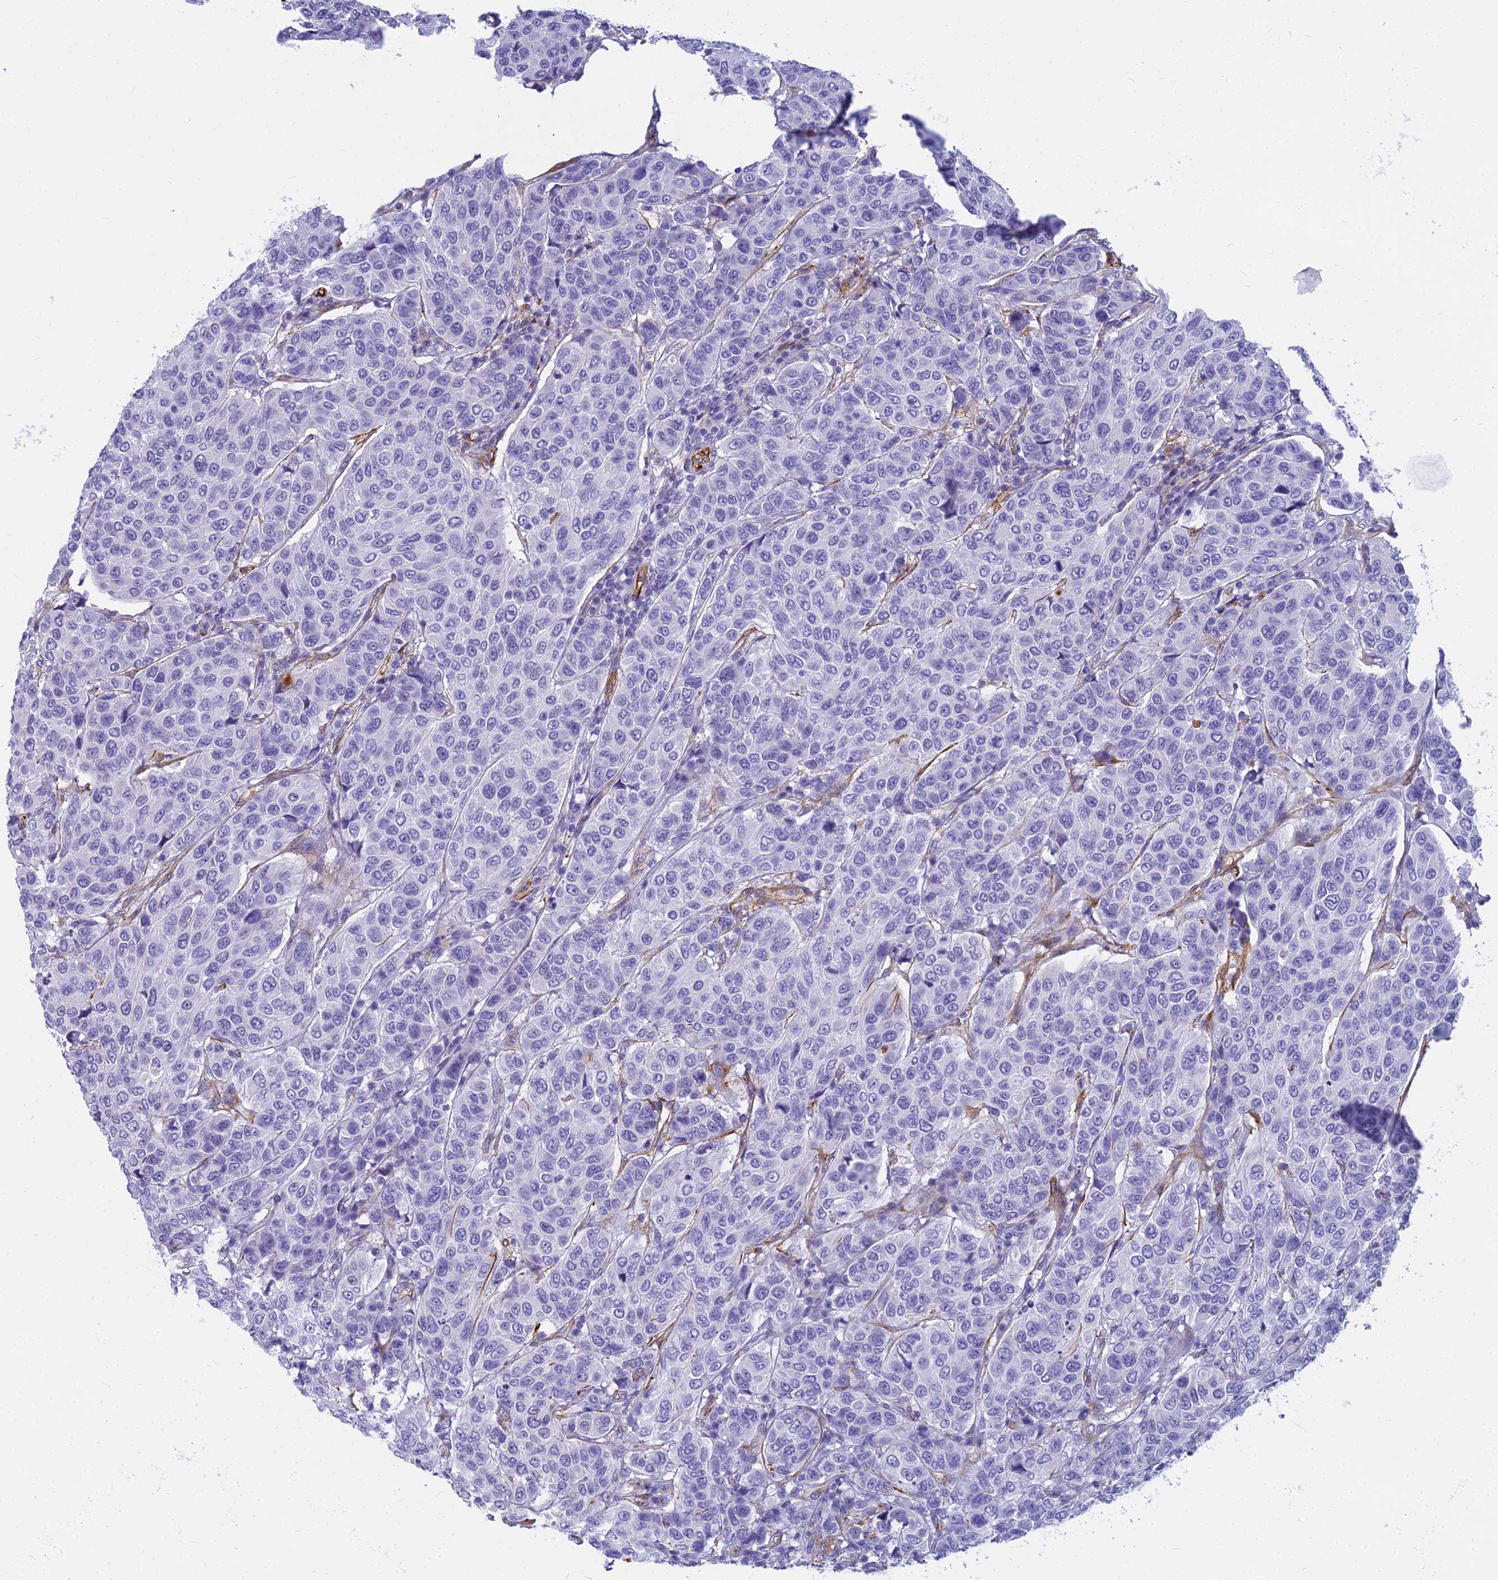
{"staining": {"intensity": "negative", "quantity": "none", "location": "none"}, "tissue": "breast cancer", "cell_type": "Tumor cells", "image_type": "cancer", "snomed": [{"axis": "morphology", "description": "Duct carcinoma"}, {"axis": "topography", "description": "Breast"}], "caption": "Immunohistochemistry photomicrograph of neoplastic tissue: human breast cancer stained with DAB (3,3'-diaminobenzidine) demonstrates no significant protein staining in tumor cells.", "gene": "EVI2A", "patient": {"sex": "female", "age": 55}}